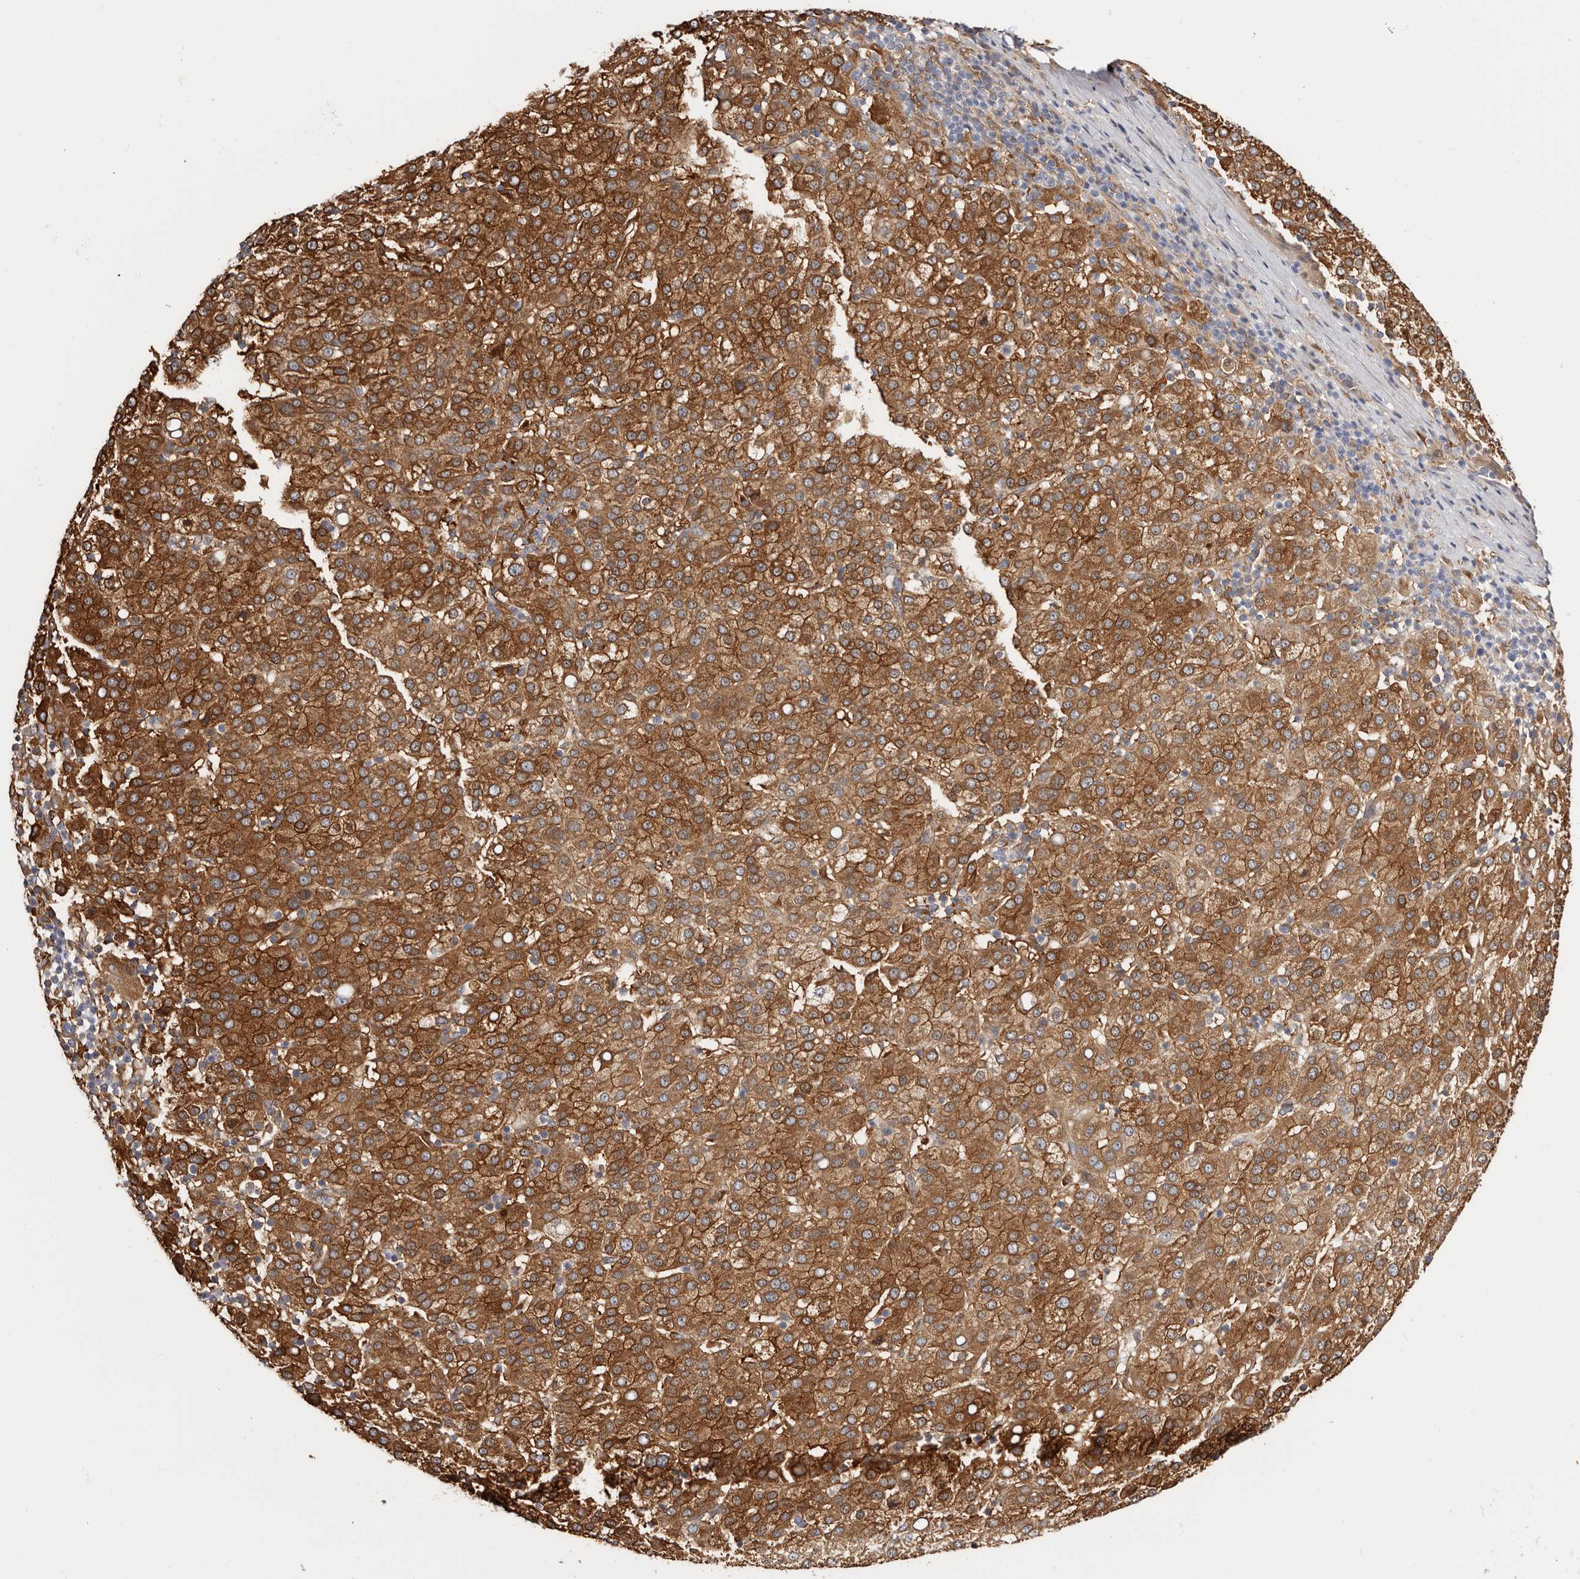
{"staining": {"intensity": "strong", "quantity": ">75%", "location": "cytoplasmic/membranous"}, "tissue": "liver cancer", "cell_type": "Tumor cells", "image_type": "cancer", "snomed": [{"axis": "morphology", "description": "Carcinoma, Hepatocellular, NOS"}, {"axis": "topography", "description": "Liver"}], "caption": "Liver hepatocellular carcinoma was stained to show a protein in brown. There is high levels of strong cytoplasmic/membranous staining in approximately >75% of tumor cells.", "gene": "LAP3", "patient": {"sex": "female", "age": 58}}